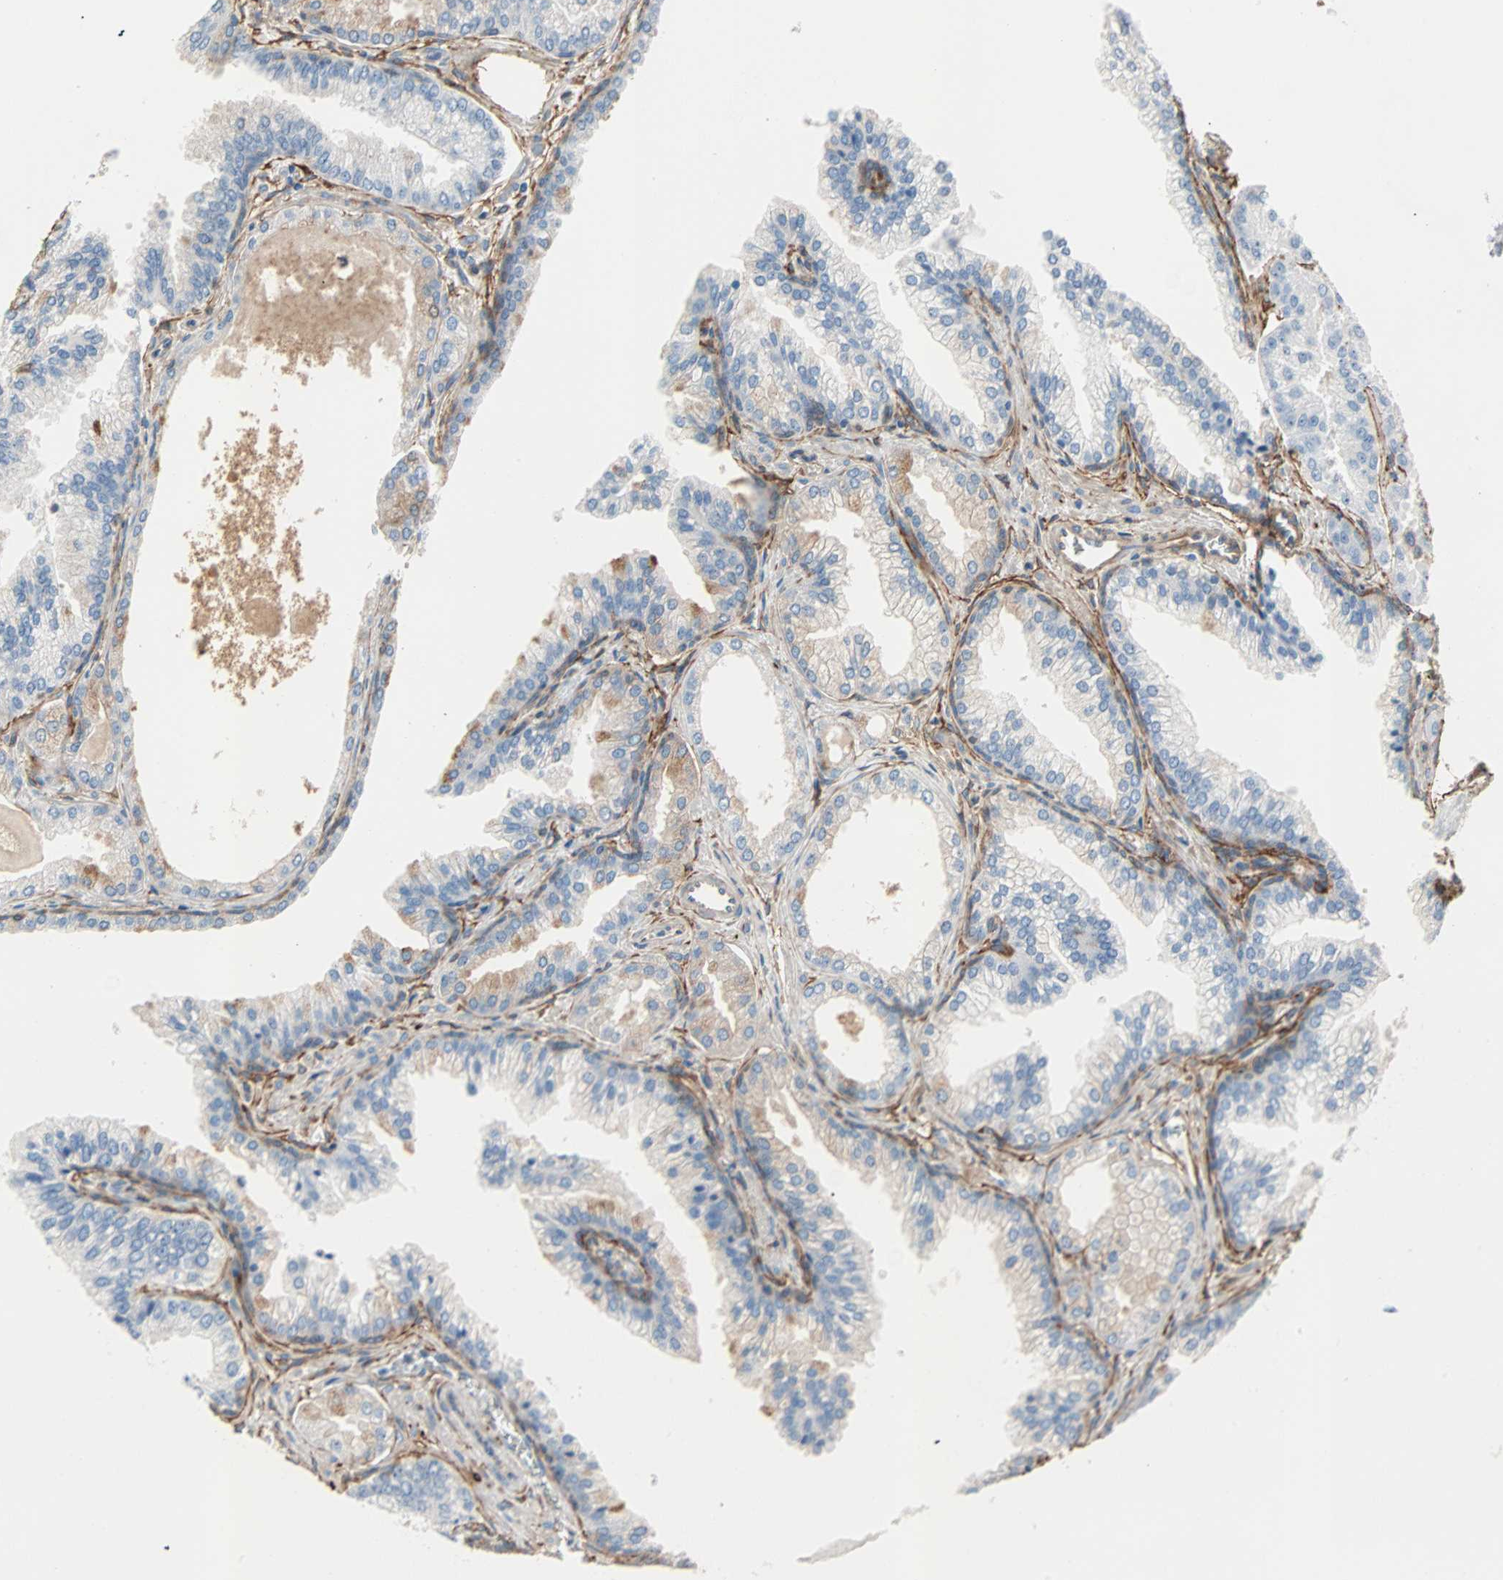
{"staining": {"intensity": "weak", "quantity": "<25%", "location": "cytoplasmic/membranous"}, "tissue": "prostate cancer", "cell_type": "Tumor cells", "image_type": "cancer", "snomed": [{"axis": "morphology", "description": "Adenocarcinoma, Low grade"}, {"axis": "topography", "description": "Prostate"}], "caption": "Prostate cancer was stained to show a protein in brown. There is no significant expression in tumor cells.", "gene": "EPB41L2", "patient": {"sex": "male", "age": 59}}